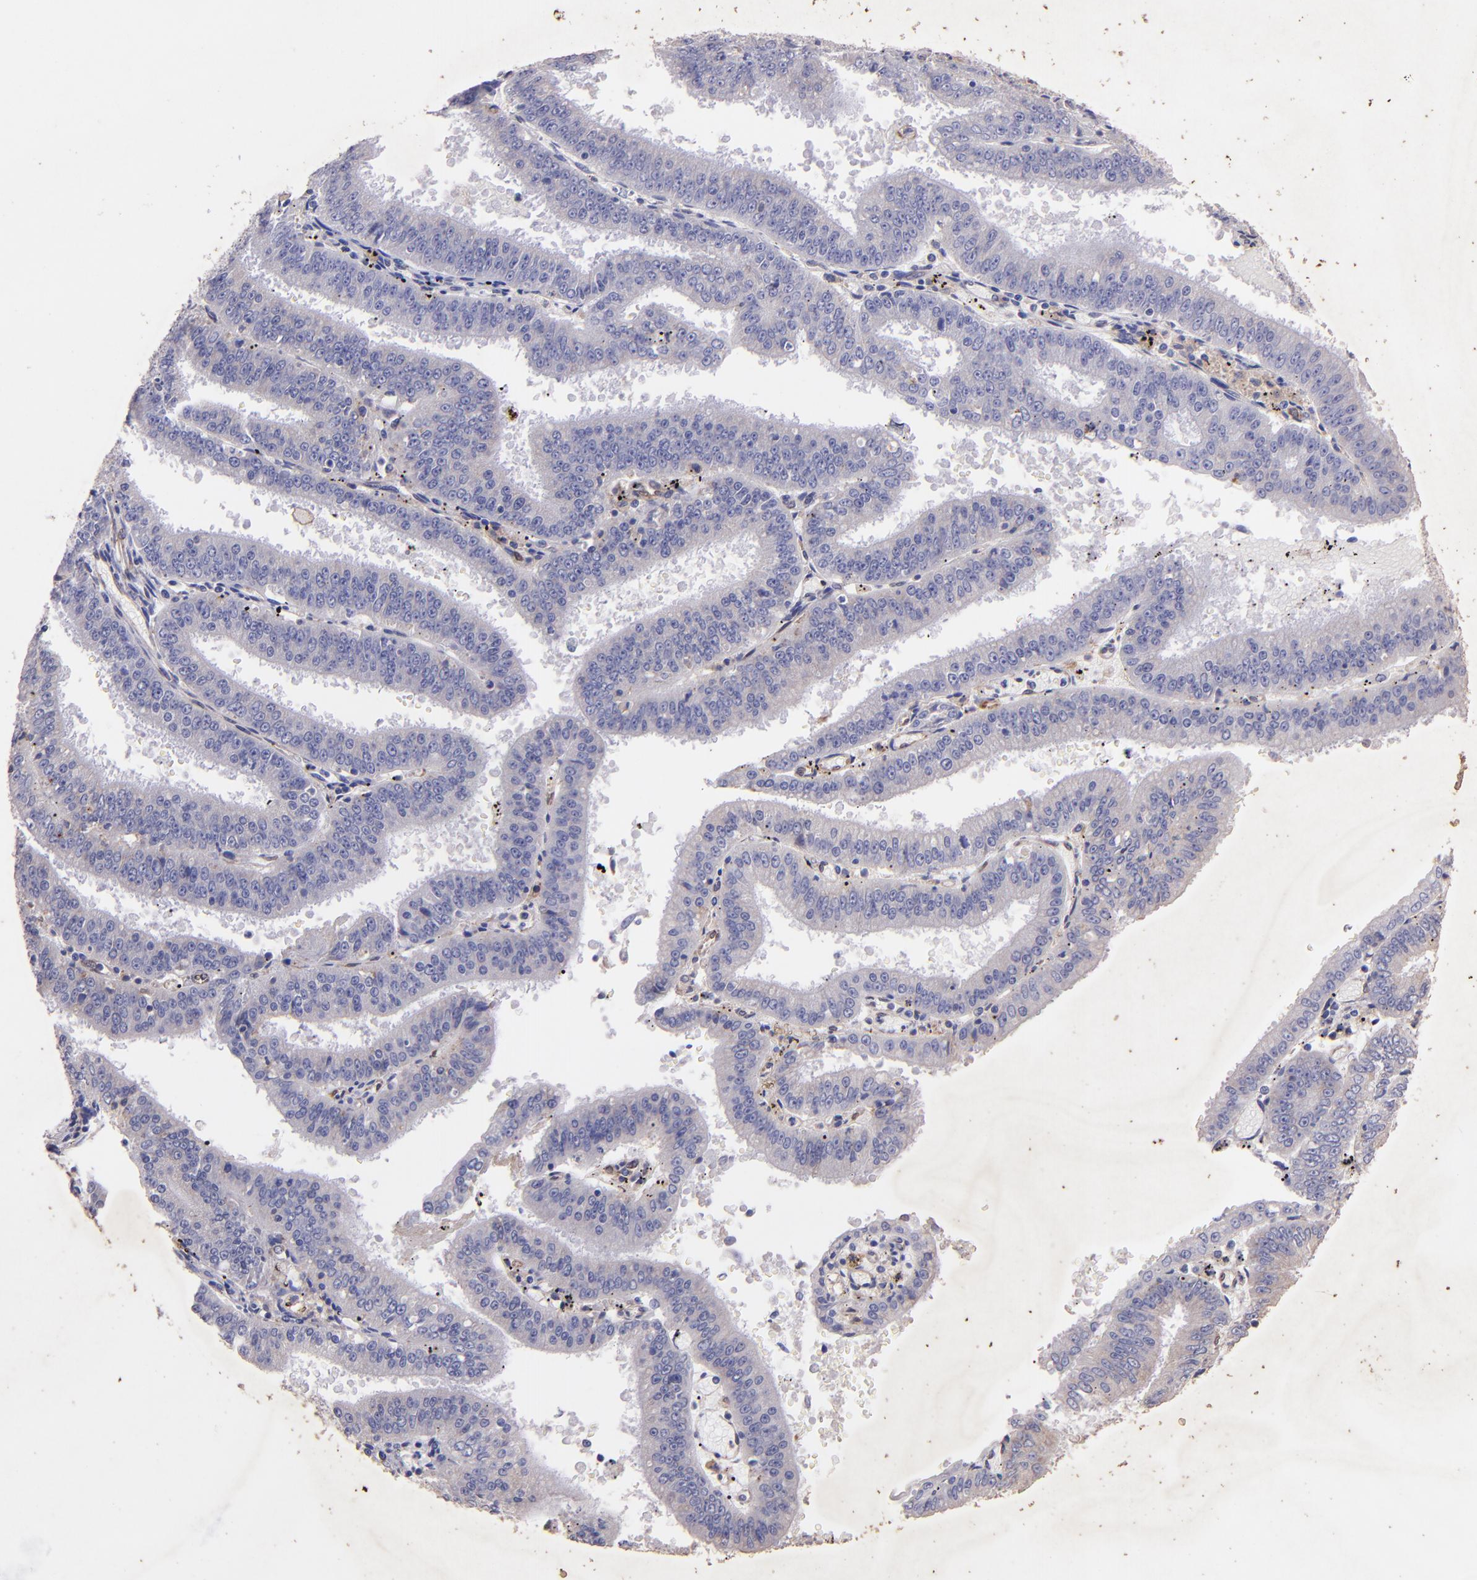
{"staining": {"intensity": "weak", "quantity": "25%-75%", "location": "cytoplasmic/membranous"}, "tissue": "endometrial cancer", "cell_type": "Tumor cells", "image_type": "cancer", "snomed": [{"axis": "morphology", "description": "Adenocarcinoma, NOS"}, {"axis": "topography", "description": "Endometrium"}], "caption": "An image of human endometrial adenocarcinoma stained for a protein demonstrates weak cytoplasmic/membranous brown staining in tumor cells.", "gene": "RET", "patient": {"sex": "female", "age": 66}}